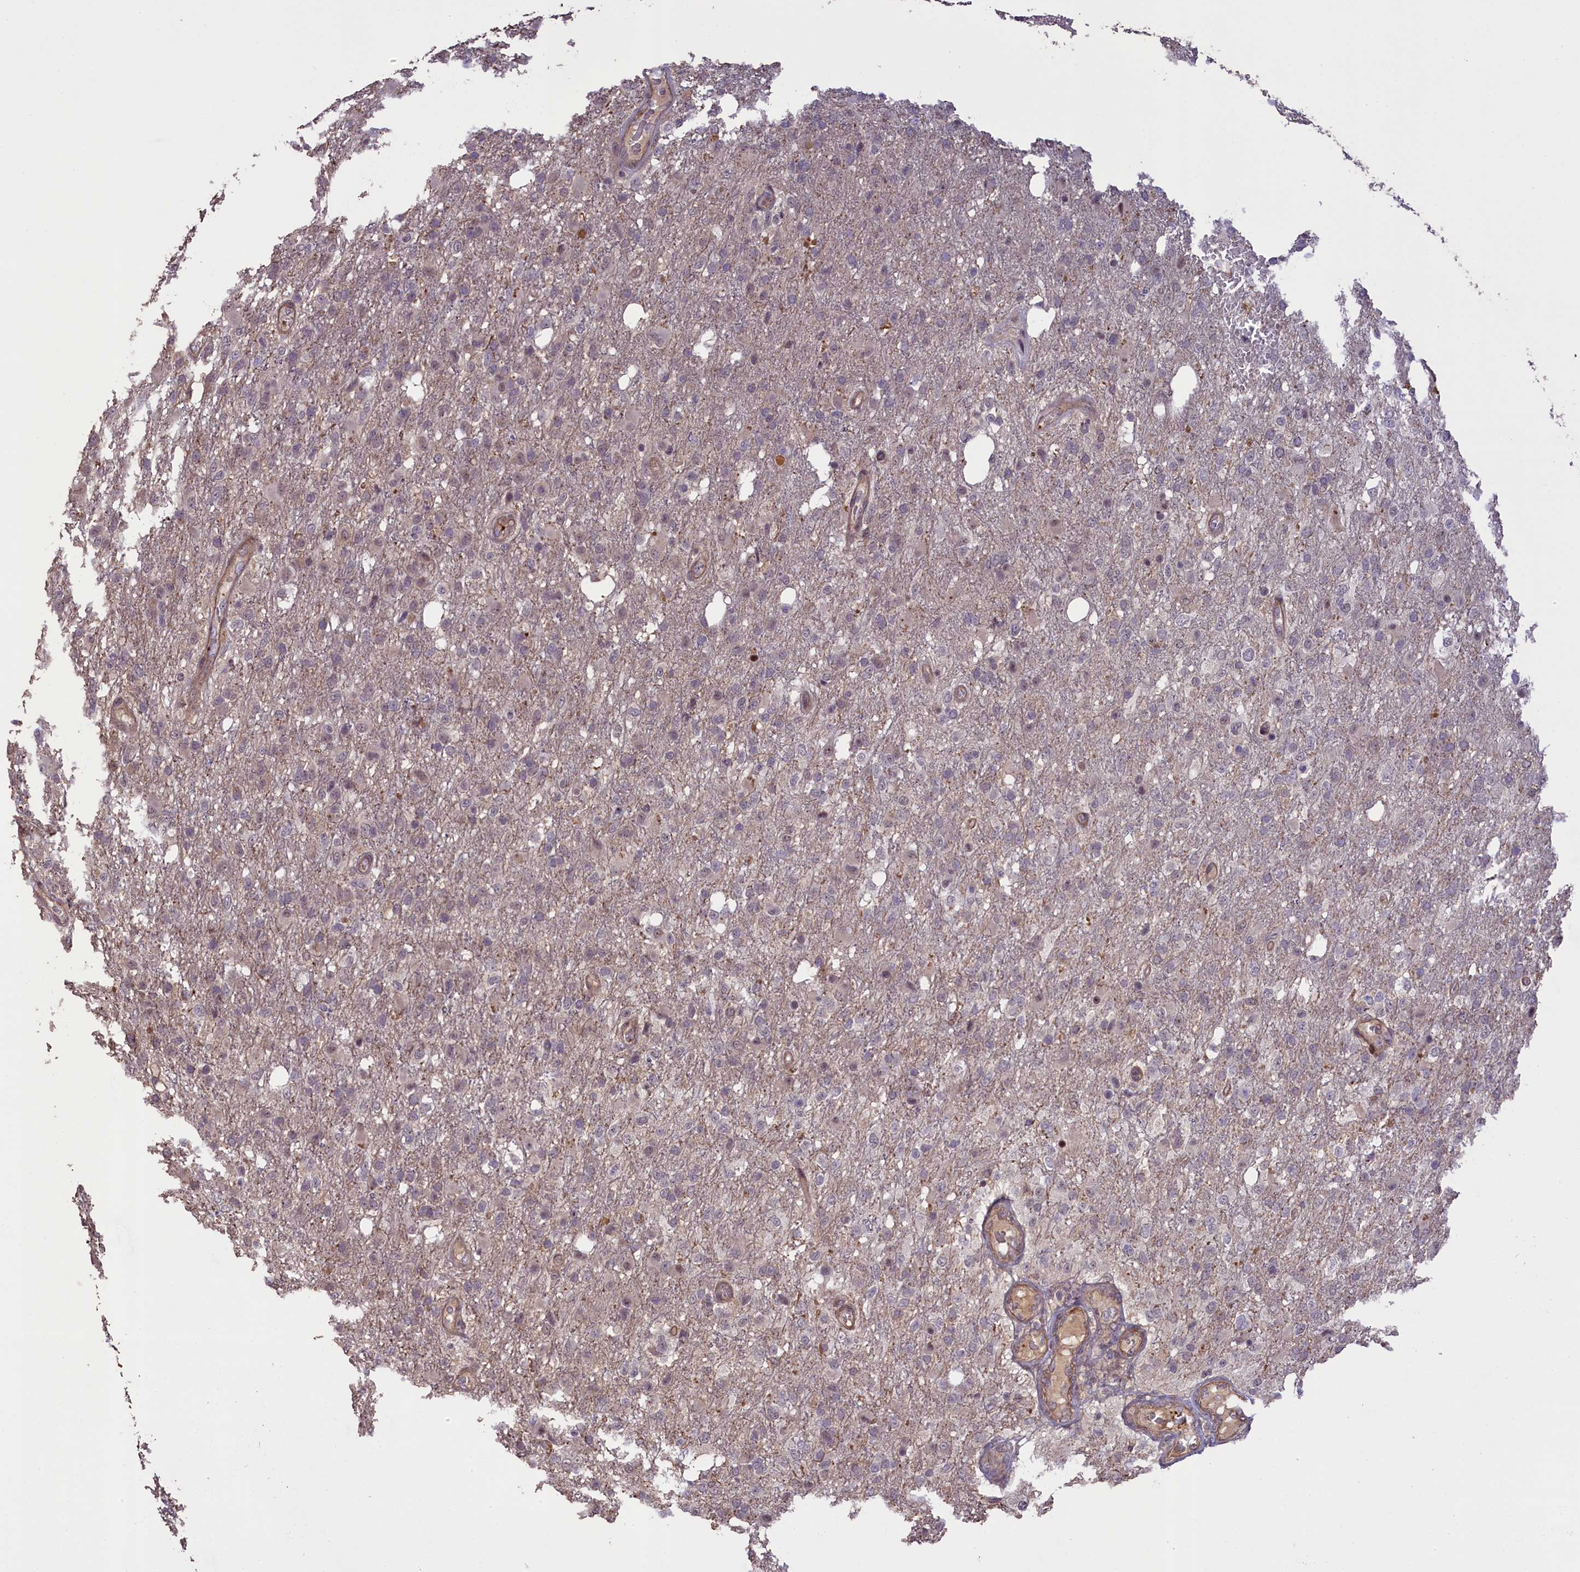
{"staining": {"intensity": "negative", "quantity": "none", "location": "none"}, "tissue": "glioma", "cell_type": "Tumor cells", "image_type": "cancer", "snomed": [{"axis": "morphology", "description": "Glioma, malignant, High grade"}, {"axis": "topography", "description": "Brain"}], "caption": "Photomicrograph shows no protein expression in tumor cells of glioma tissue.", "gene": "FUZ", "patient": {"sex": "female", "age": 74}}